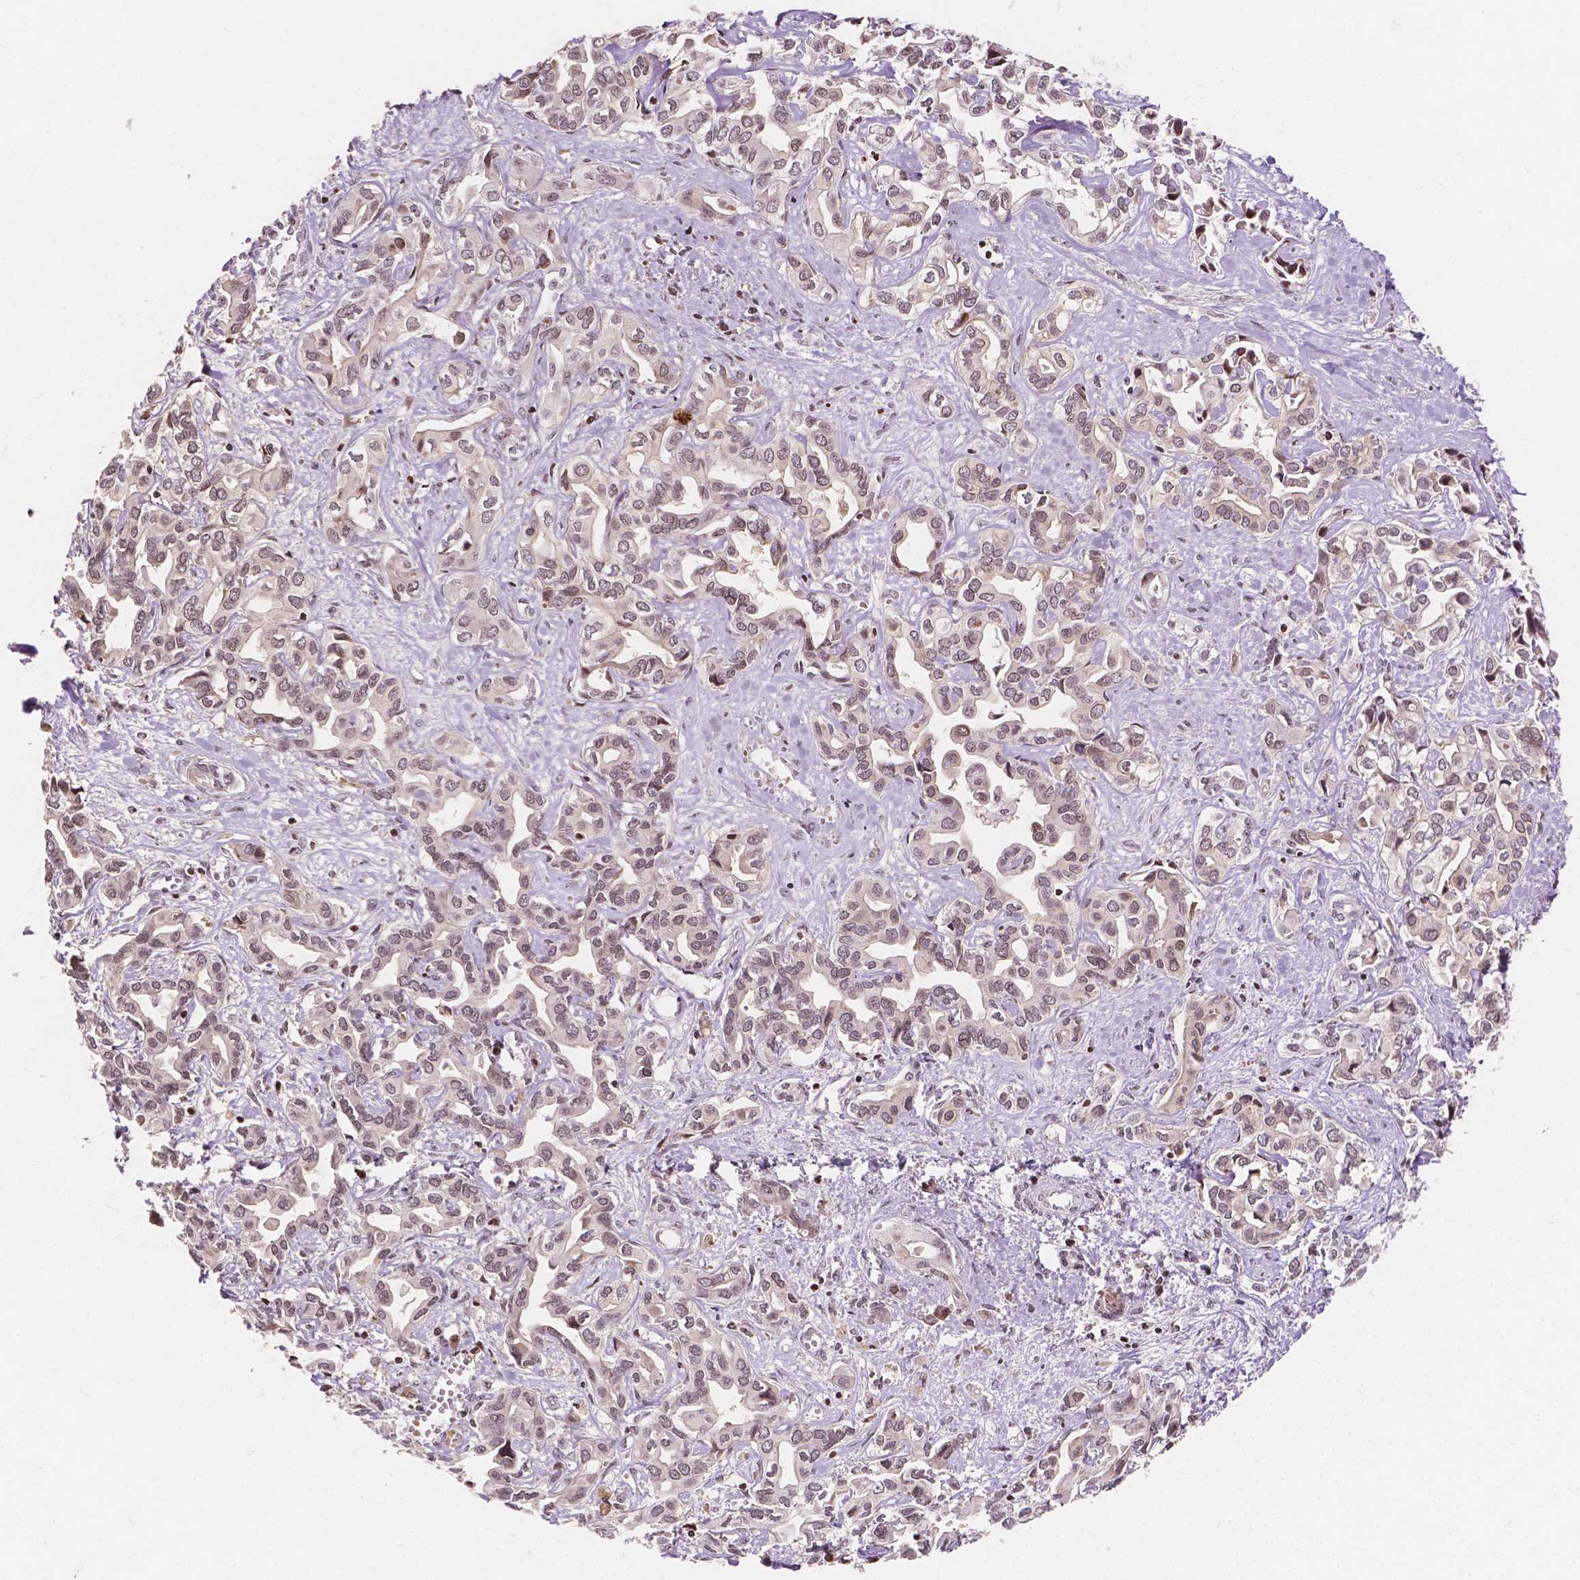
{"staining": {"intensity": "weak", "quantity": "25%-75%", "location": "nuclear"}, "tissue": "liver cancer", "cell_type": "Tumor cells", "image_type": "cancer", "snomed": [{"axis": "morphology", "description": "Cholangiocarcinoma"}, {"axis": "topography", "description": "Liver"}], "caption": "Immunohistochemistry (IHC) of human liver cancer reveals low levels of weak nuclear staining in approximately 25%-75% of tumor cells. (Stains: DAB (3,3'-diaminobenzidine) in brown, nuclei in blue, Microscopy: brightfield microscopy at high magnification).", "gene": "PTPN18", "patient": {"sex": "female", "age": 64}}